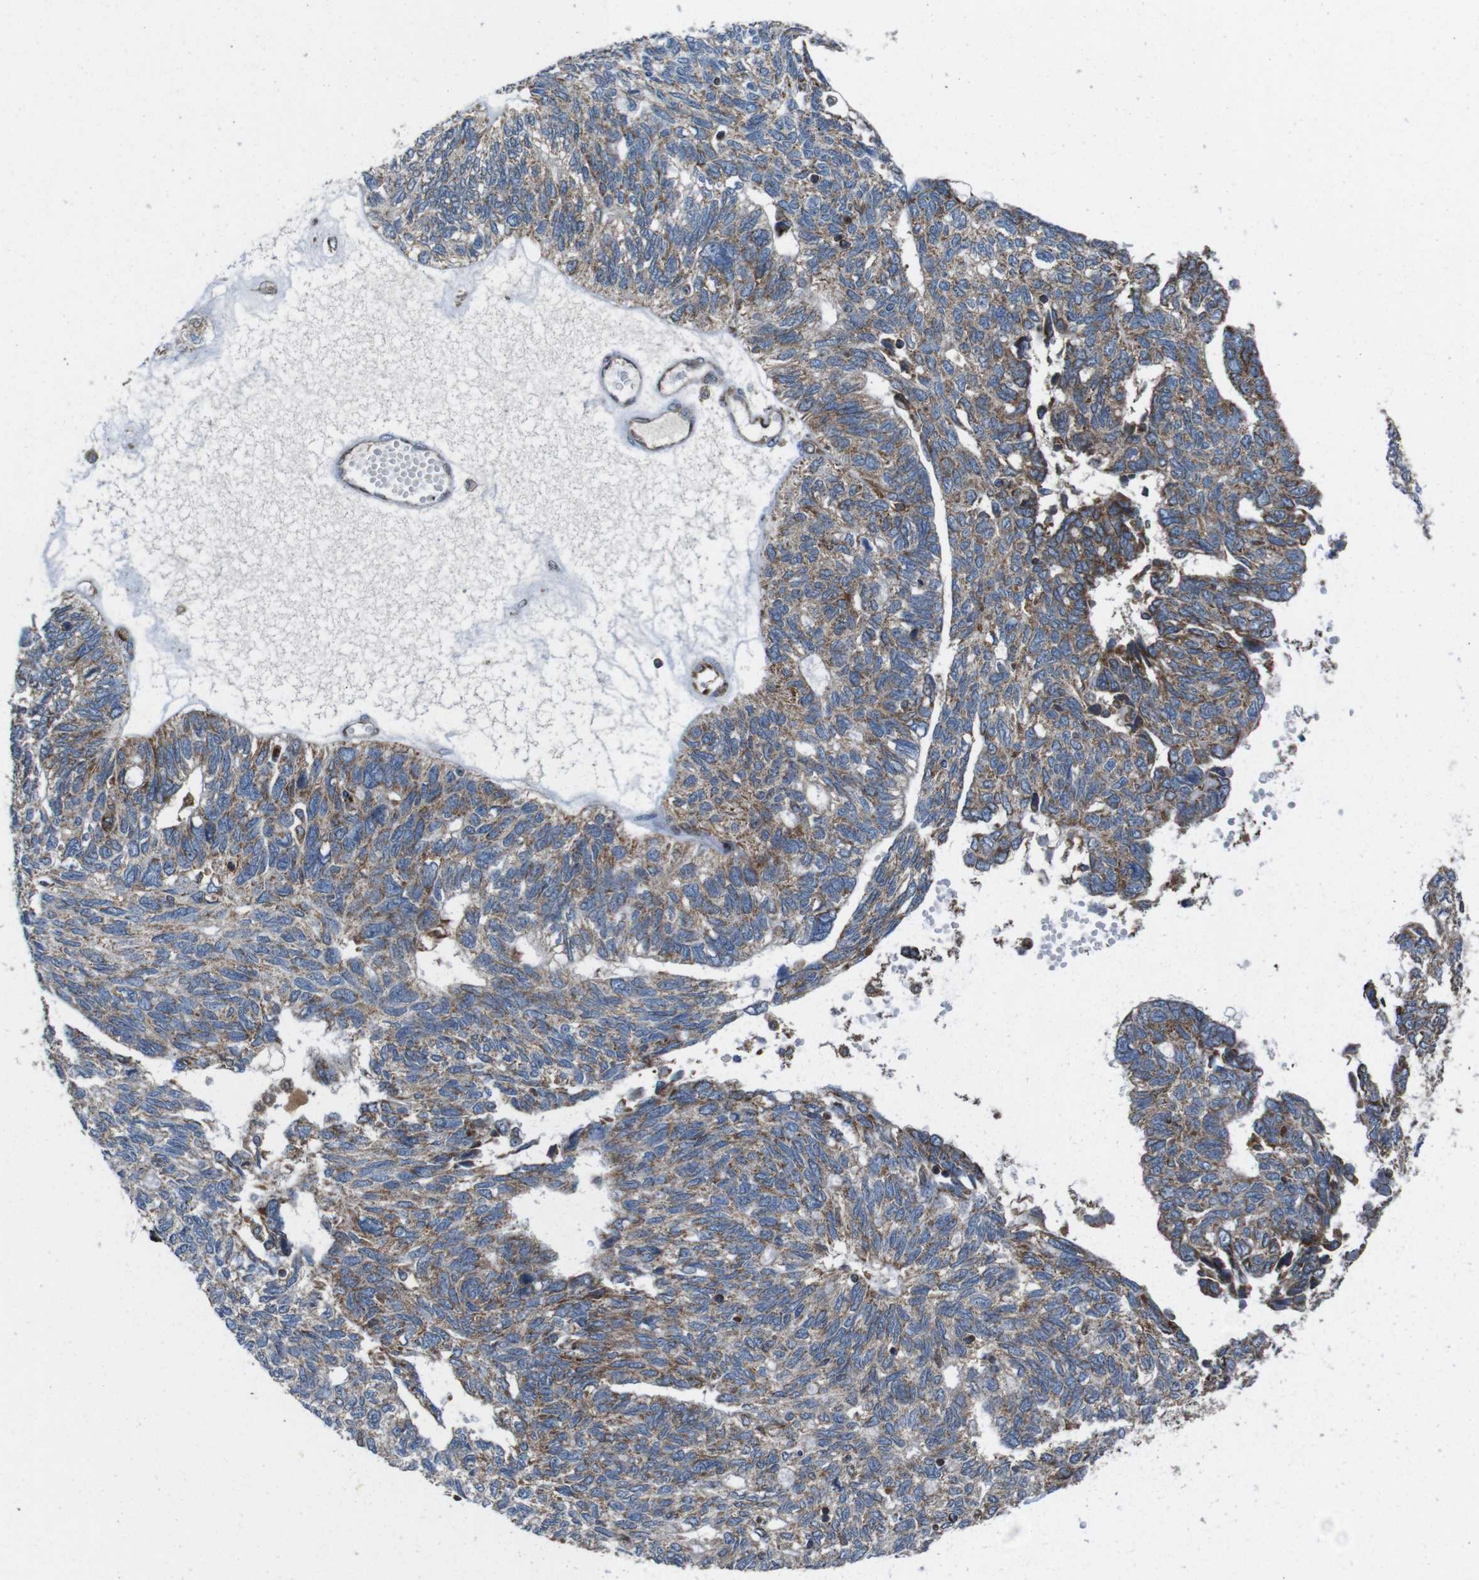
{"staining": {"intensity": "weak", "quantity": "25%-75%", "location": "cytoplasmic/membranous"}, "tissue": "ovarian cancer", "cell_type": "Tumor cells", "image_type": "cancer", "snomed": [{"axis": "morphology", "description": "Cystadenocarcinoma, serous, NOS"}, {"axis": "topography", "description": "Ovary"}], "caption": "Immunohistochemistry micrograph of neoplastic tissue: human serous cystadenocarcinoma (ovarian) stained using immunohistochemistry (IHC) demonstrates low levels of weak protein expression localized specifically in the cytoplasmic/membranous of tumor cells, appearing as a cytoplasmic/membranous brown color.", "gene": "HK1", "patient": {"sex": "female", "age": 79}}